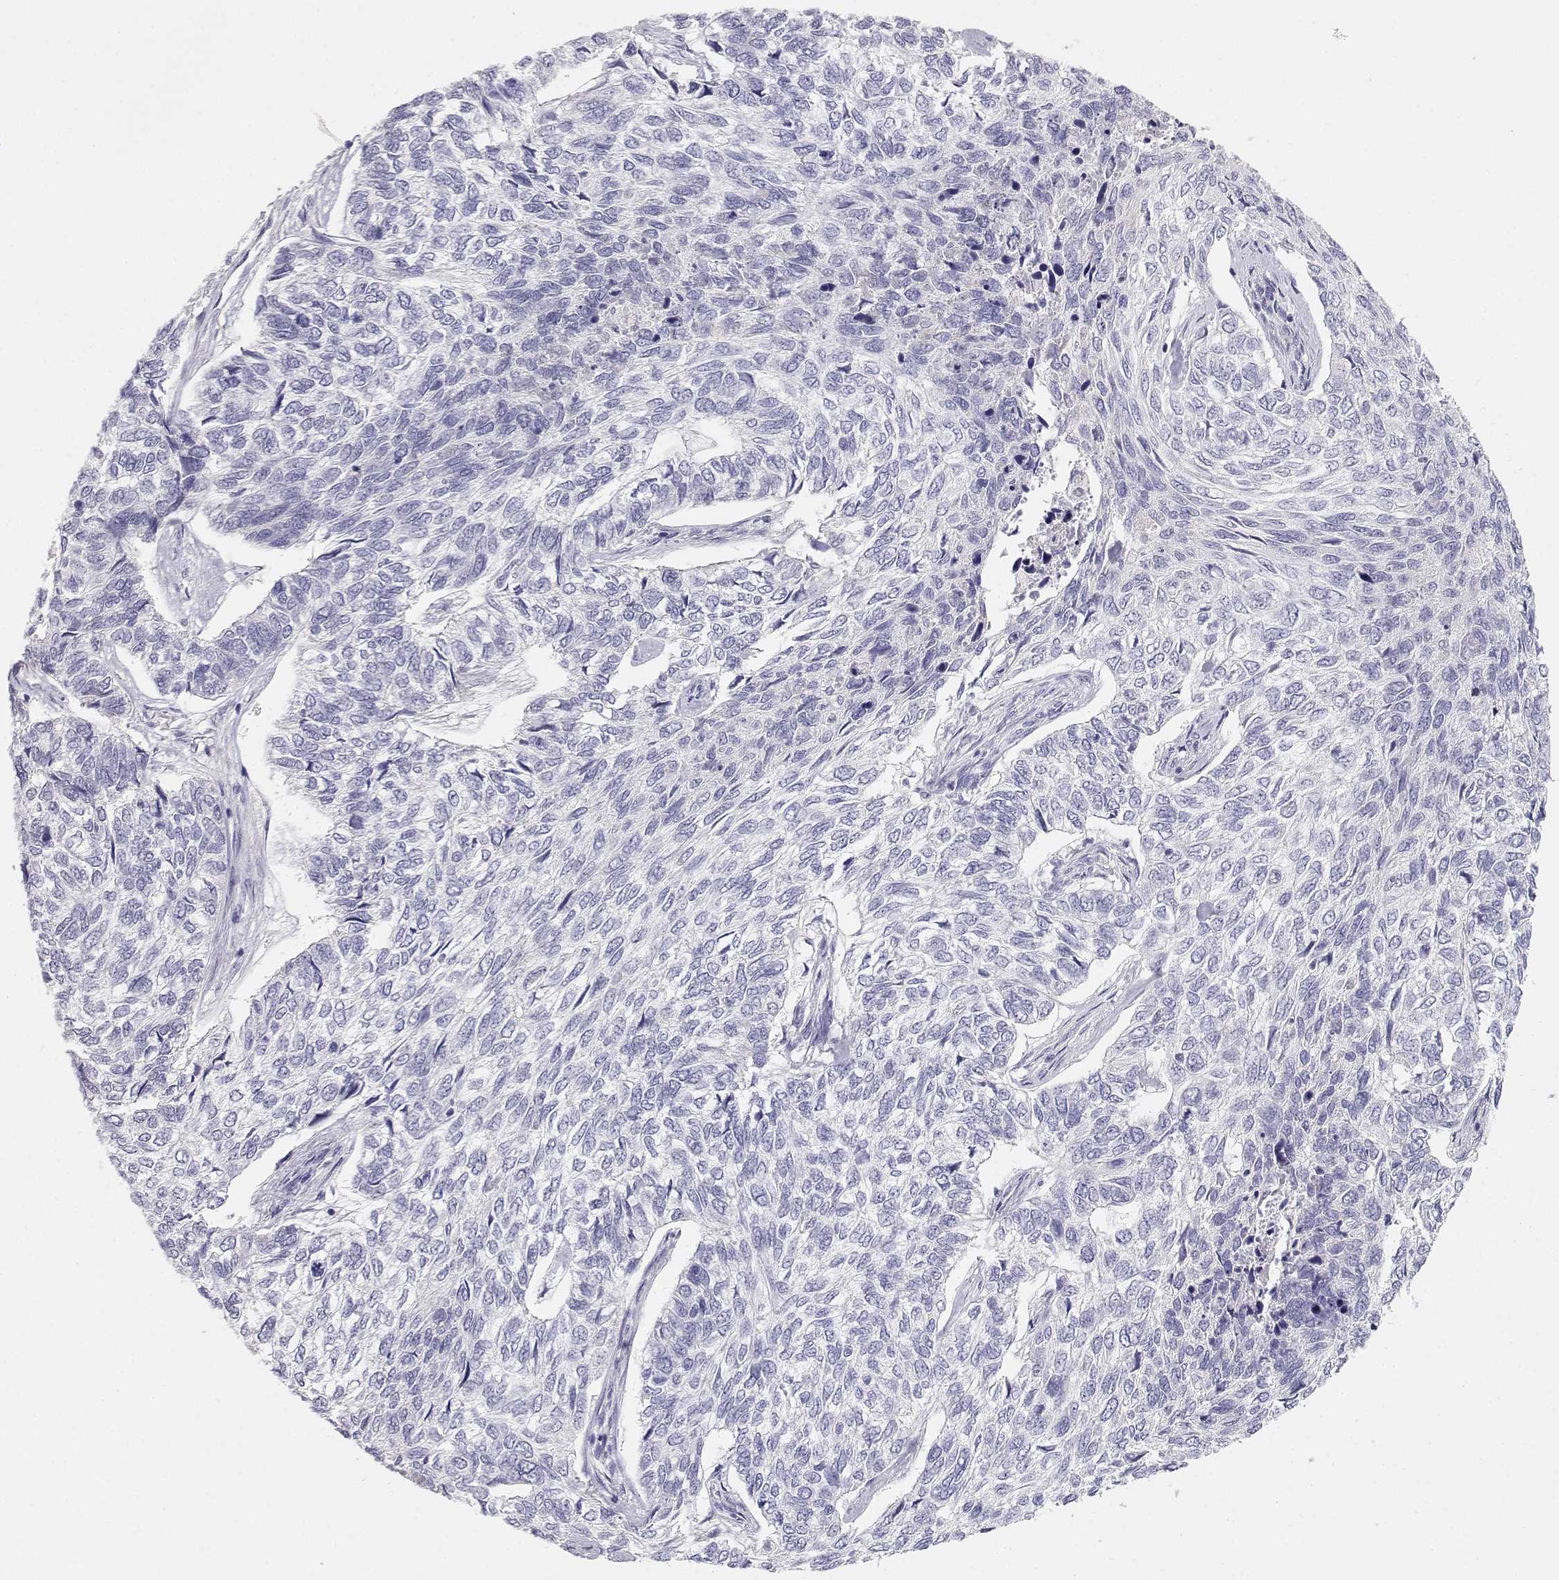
{"staining": {"intensity": "negative", "quantity": "none", "location": "none"}, "tissue": "skin cancer", "cell_type": "Tumor cells", "image_type": "cancer", "snomed": [{"axis": "morphology", "description": "Basal cell carcinoma"}, {"axis": "topography", "description": "Skin"}], "caption": "IHC of human skin cancer shows no expression in tumor cells. The staining is performed using DAB (3,3'-diaminobenzidine) brown chromogen with nuclei counter-stained in using hematoxylin.", "gene": "GPR174", "patient": {"sex": "female", "age": 65}}